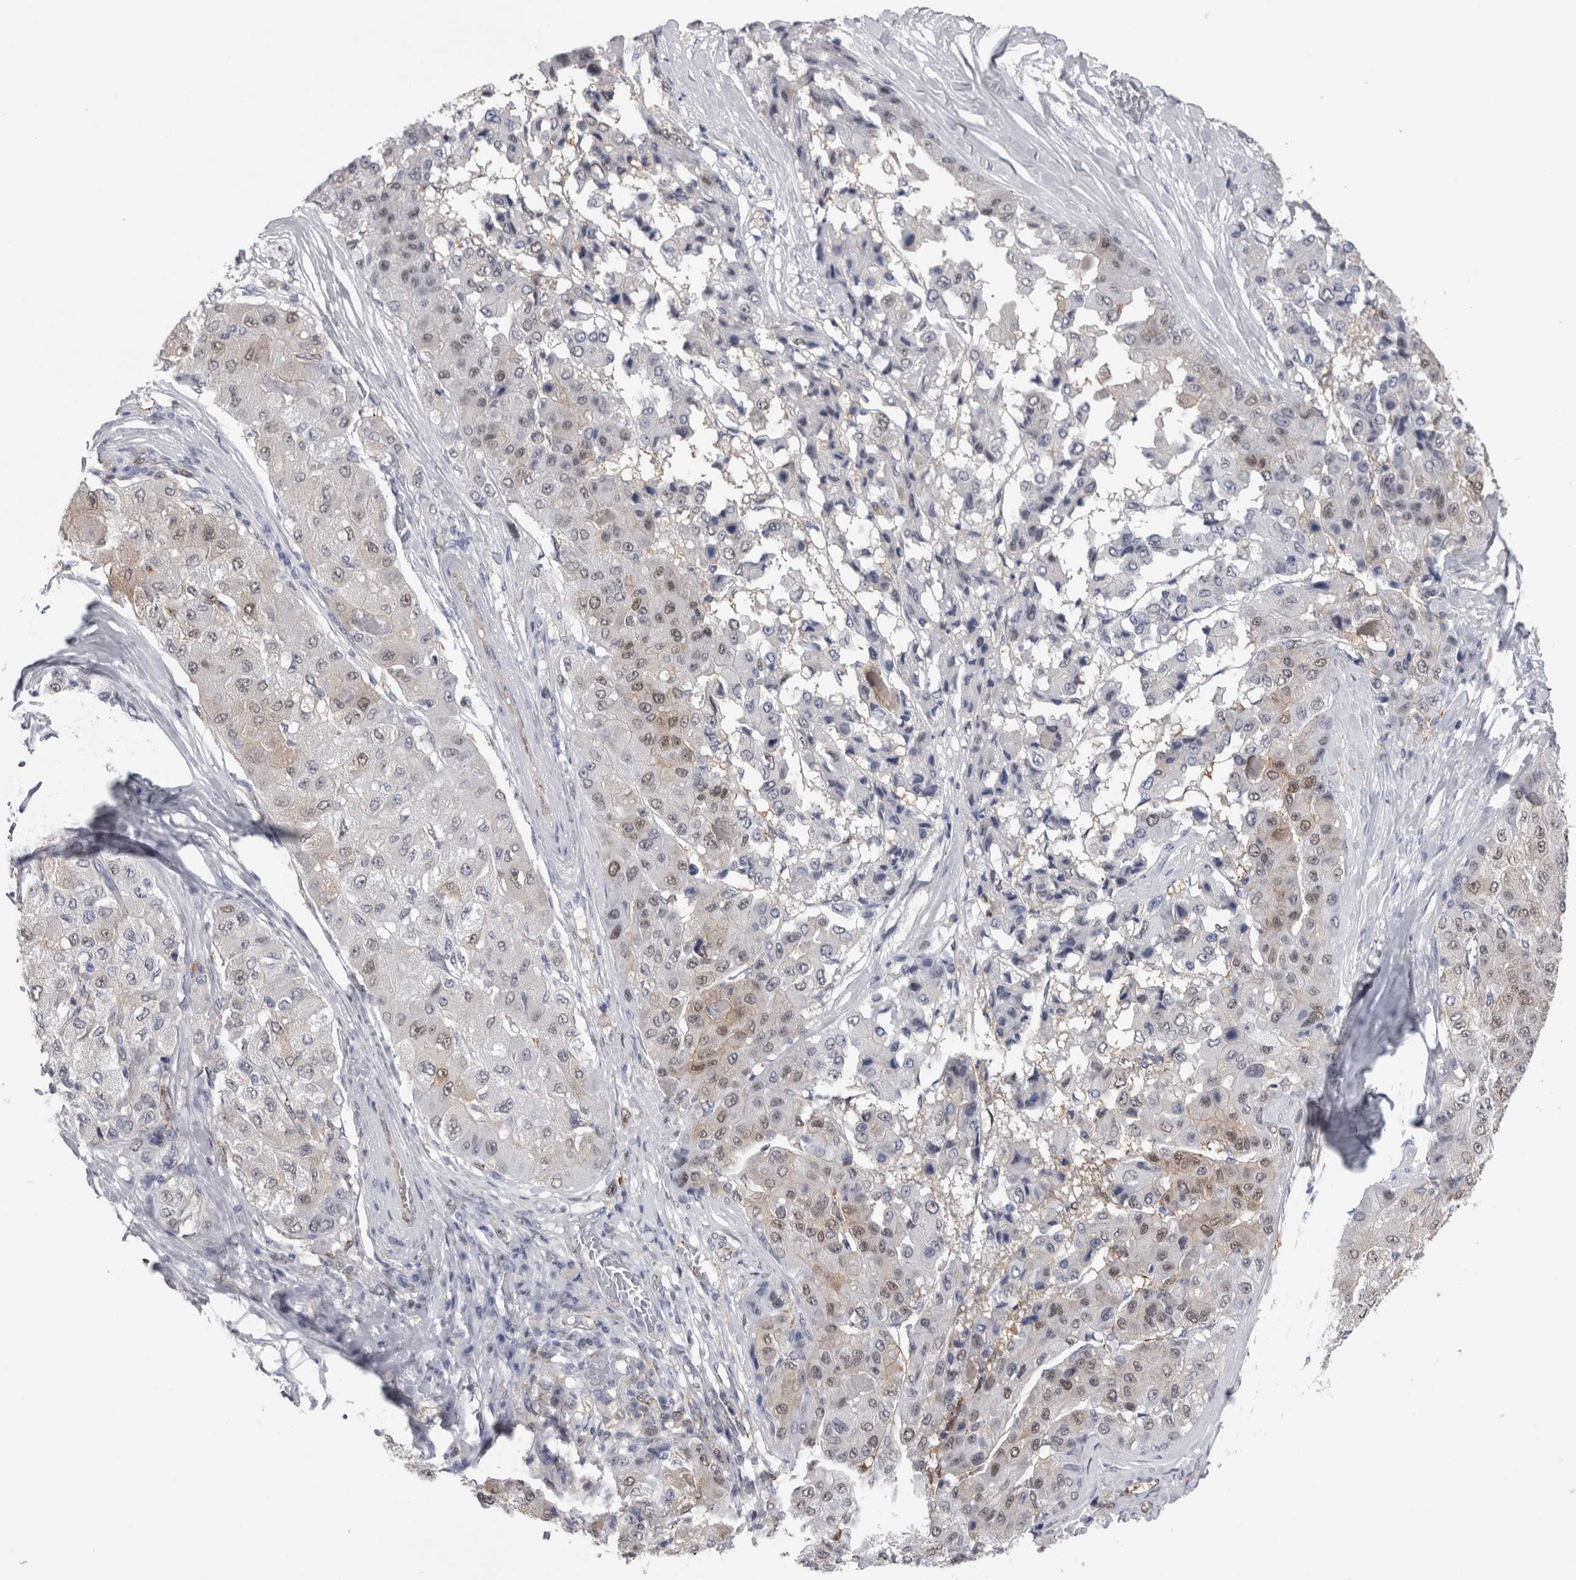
{"staining": {"intensity": "weak", "quantity": "<25%", "location": "cytoplasmic/membranous"}, "tissue": "liver cancer", "cell_type": "Tumor cells", "image_type": "cancer", "snomed": [{"axis": "morphology", "description": "Carcinoma, Hepatocellular, NOS"}, {"axis": "topography", "description": "Liver"}], "caption": "An image of liver cancer stained for a protein exhibits no brown staining in tumor cells.", "gene": "ACOT7", "patient": {"sex": "male", "age": 80}}